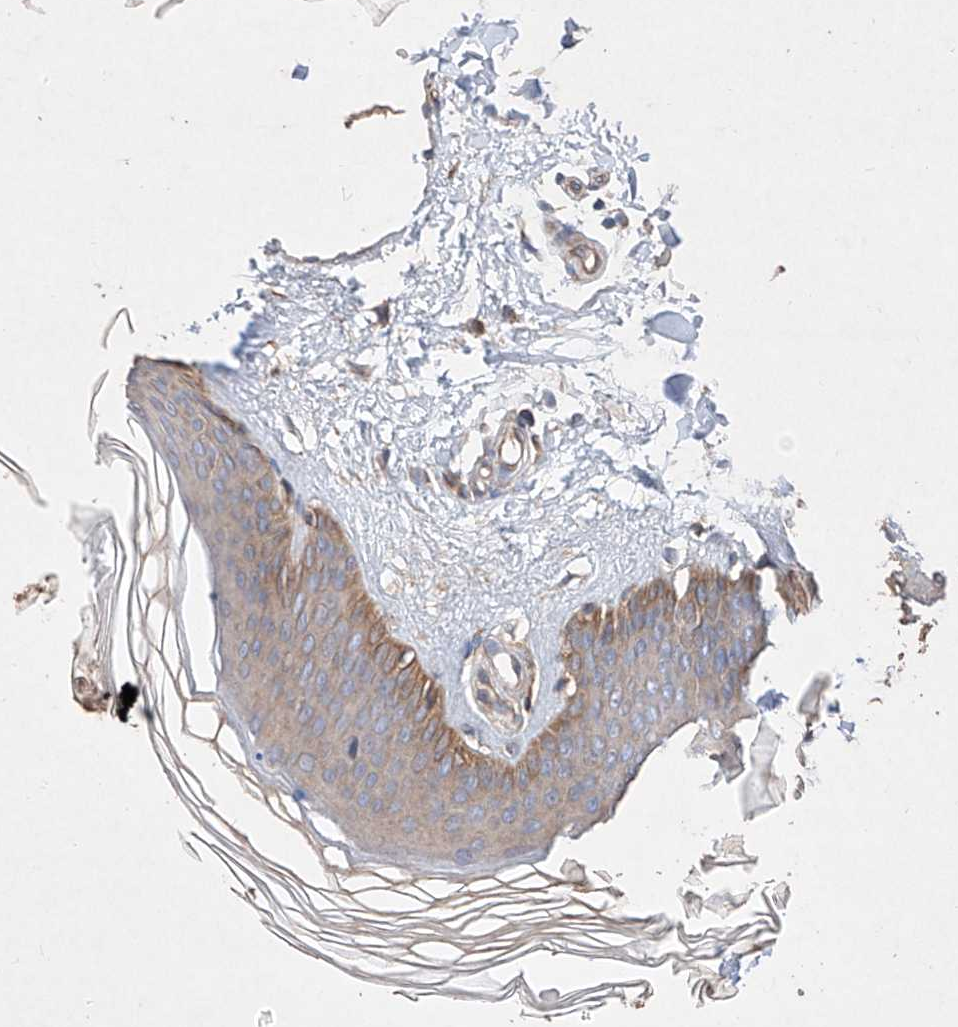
{"staining": {"intensity": "negative", "quantity": "none", "location": "none"}, "tissue": "skin", "cell_type": "Fibroblasts", "image_type": "normal", "snomed": [{"axis": "morphology", "description": "Normal tissue, NOS"}, {"axis": "topography", "description": "Skin"}], "caption": "High power microscopy image of an IHC photomicrograph of normal skin, revealing no significant positivity in fibroblasts. (DAB immunohistochemistry (IHC) visualized using brightfield microscopy, high magnification).", "gene": "C6orf62", "patient": {"sex": "female", "age": 27}}